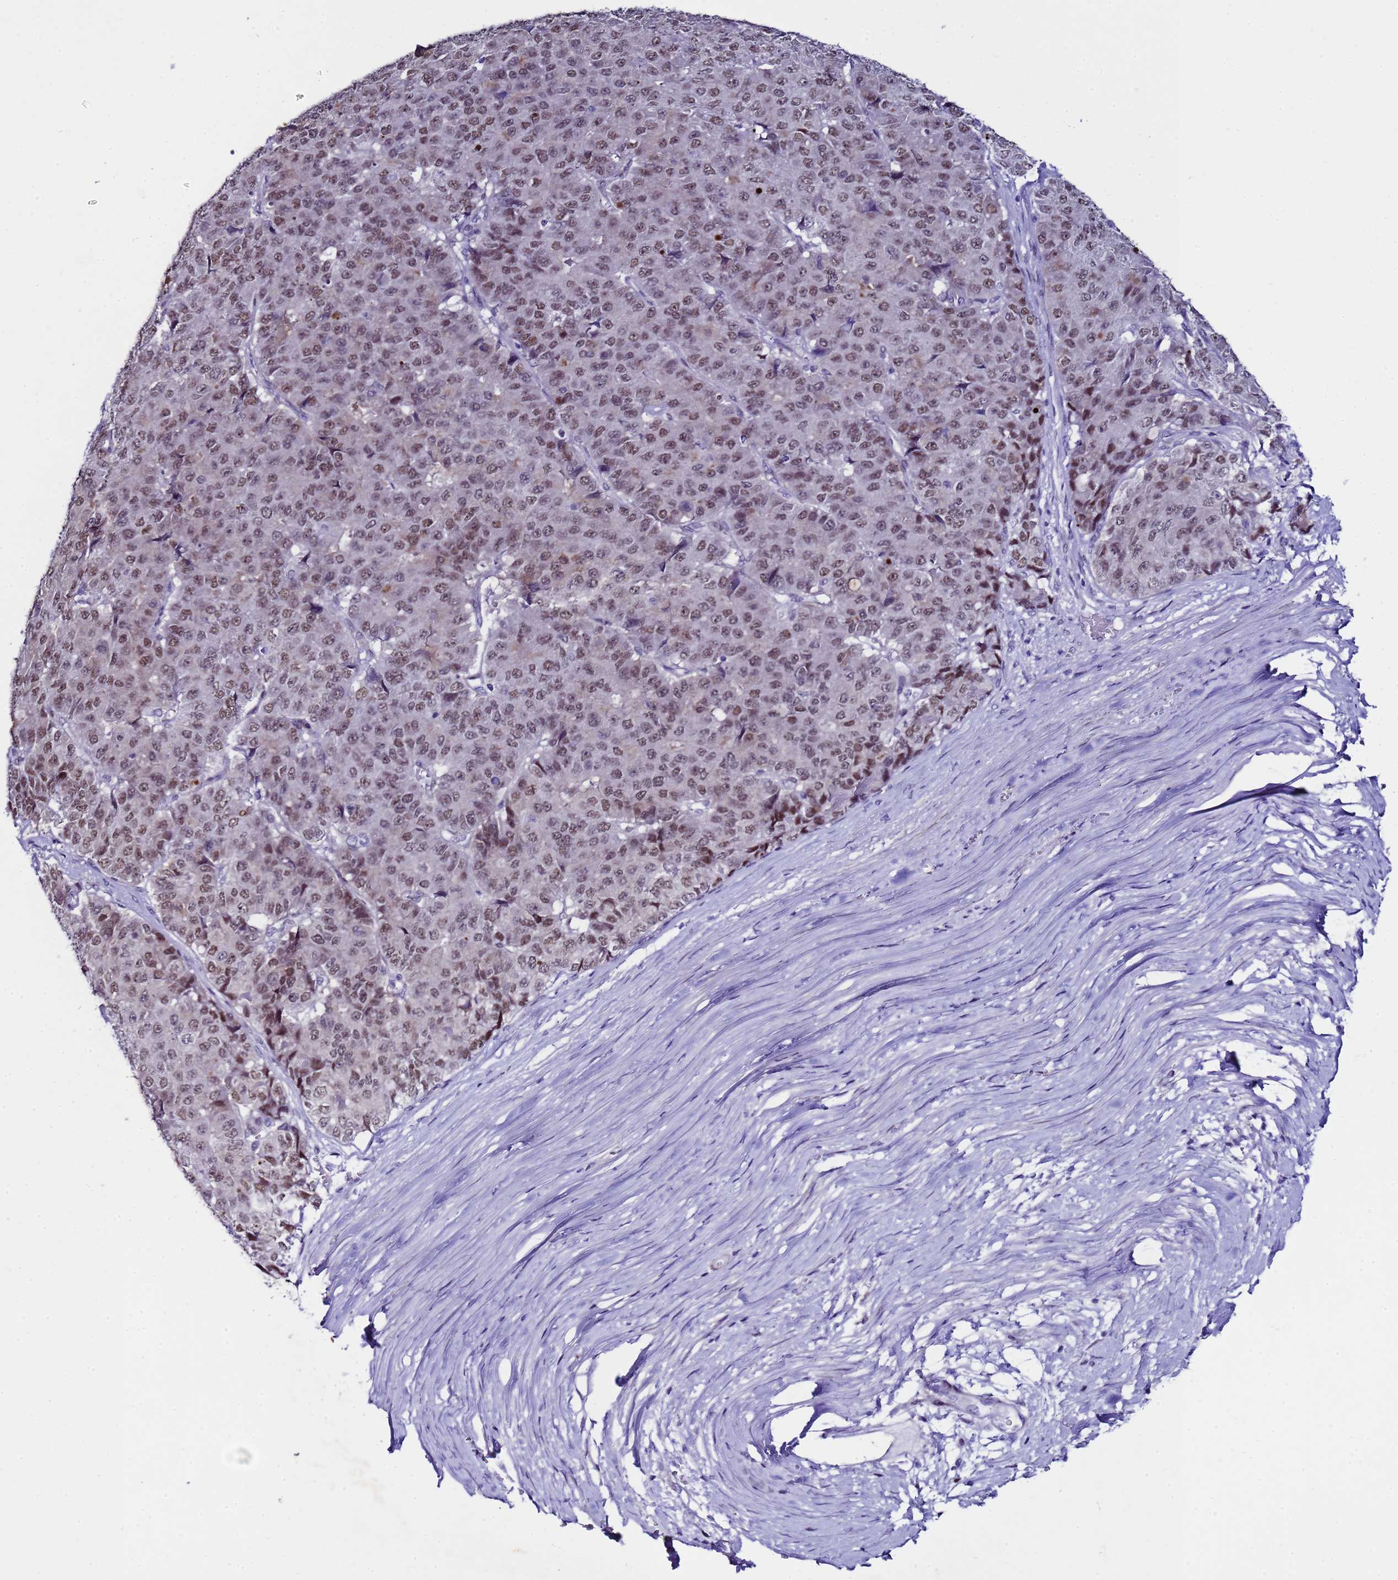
{"staining": {"intensity": "moderate", "quantity": ">75%", "location": "nuclear"}, "tissue": "pancreatic cancer", "cell_type": "Tumor cells", "image_type": "cancer", "snomed": [{"axis": "morphology", "description": "Adenocarcinoma, NOS"}, {"axis": "topography", "description": "Pancreas"}], "caption": "Tumor cells display medium levels of moderate nuclear staining in about >75% of cells in human pancreatic adenocarcinoma.", "gene": "BCL7A", "patient": {"sex": "male", "age": 50}}